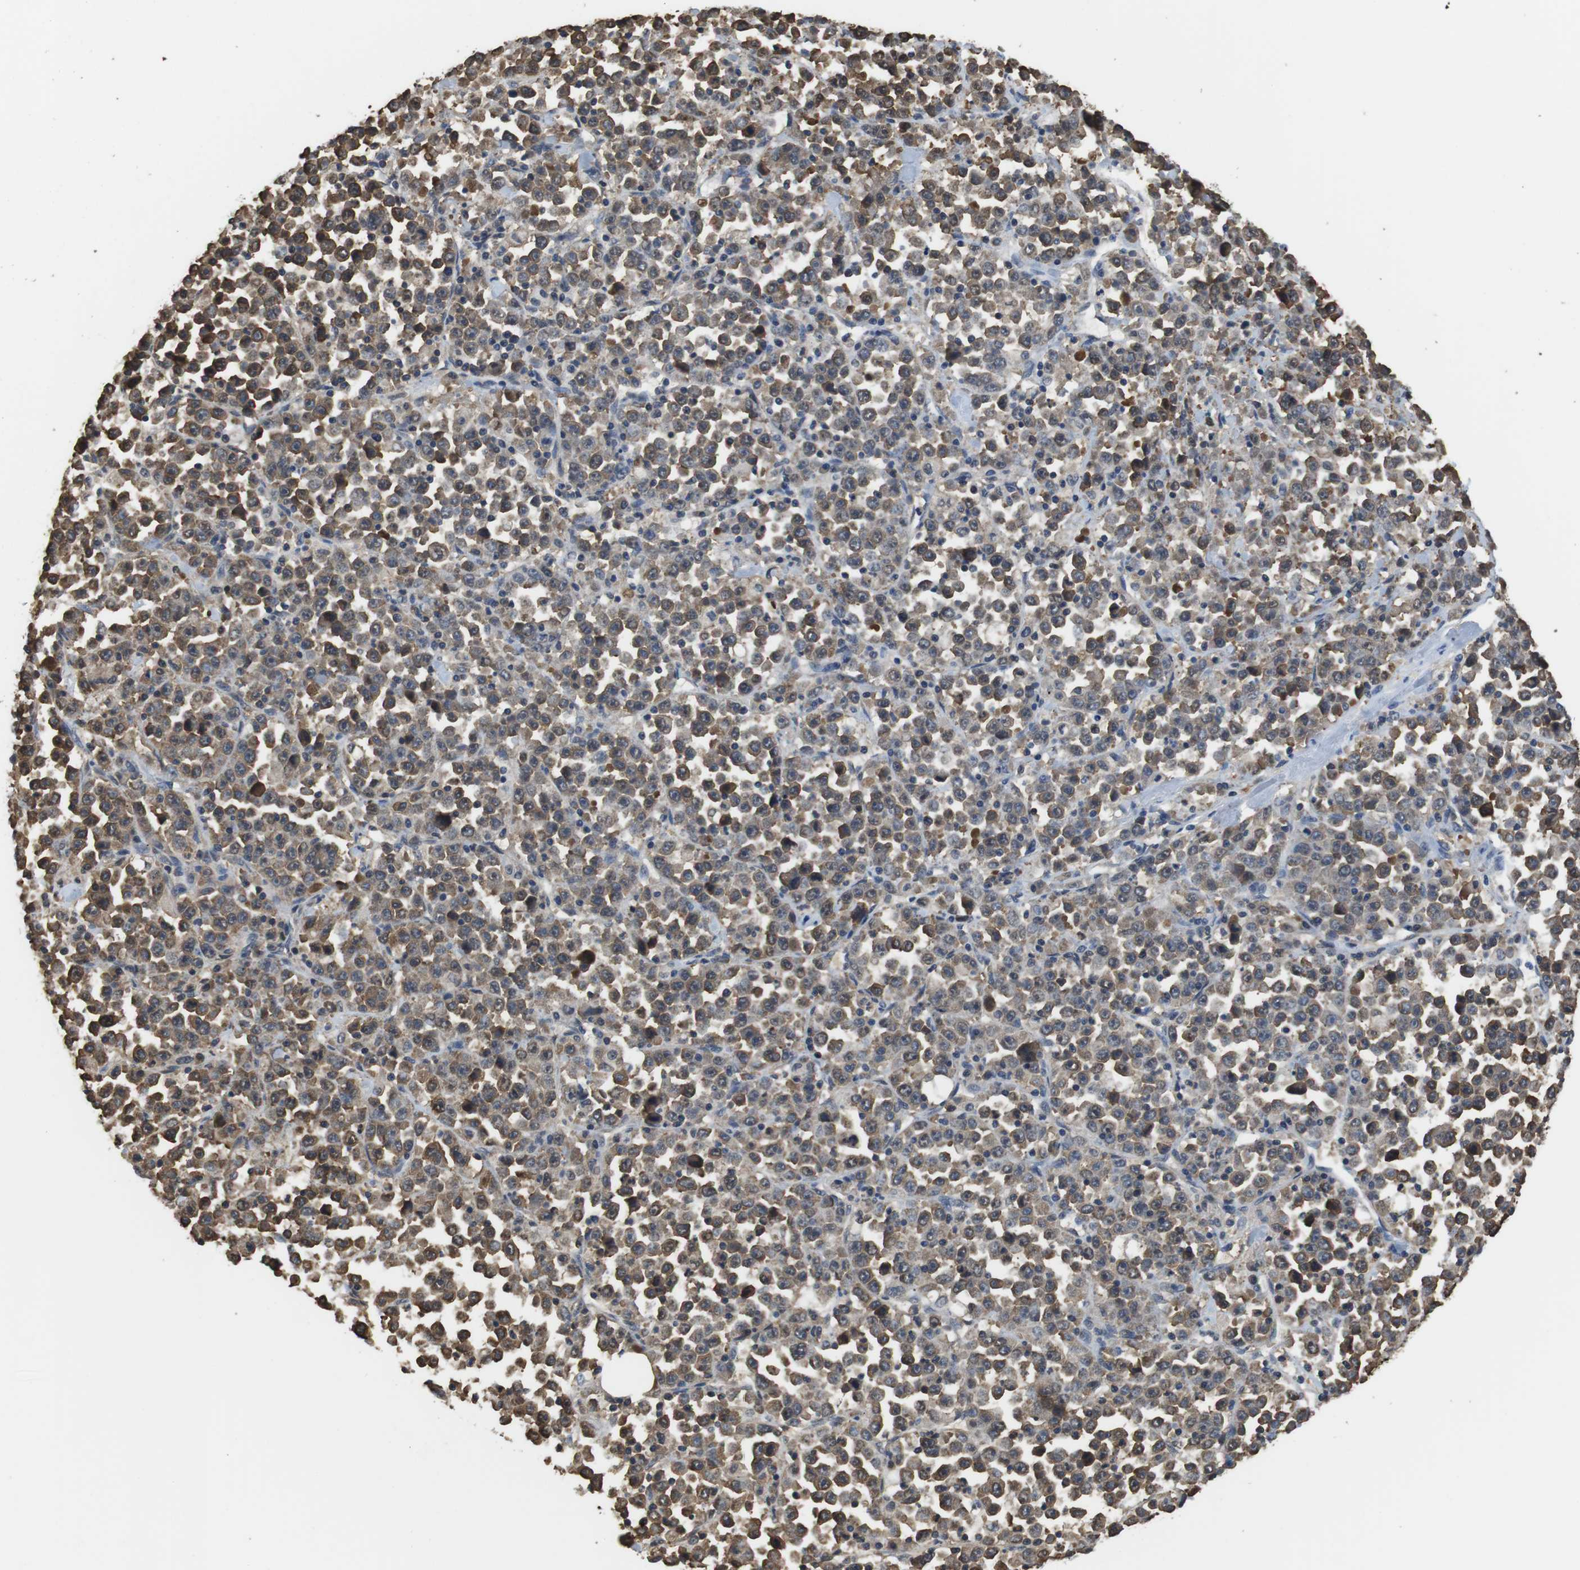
{"staining": {"intensity": "moderate", "quantity": ">75%", "location": "cytoplasmic/membranous"}, "tissue": "stomach cancer", "cell_type": "Tumor cells", "image_type": "cancer", "snomed": [{"axis": "morphology", "description": "Normal tissue, NOS"}, {"axis": "morphology", "description": "Adenocarcinoma, NOS"}, {"axis": "topography", "description": "Stomach, upper"}, {"axis": "topography", "description": "Stomach"}], "caption": "This image reveals IHC staining of human stomach cancer (adenocarcinoma), with medium moderate cytoplasmic/membranous expression in about >75% of tumor cells.", "gene": "LDHA", "patient": {"sex": "male", "age": 59}}